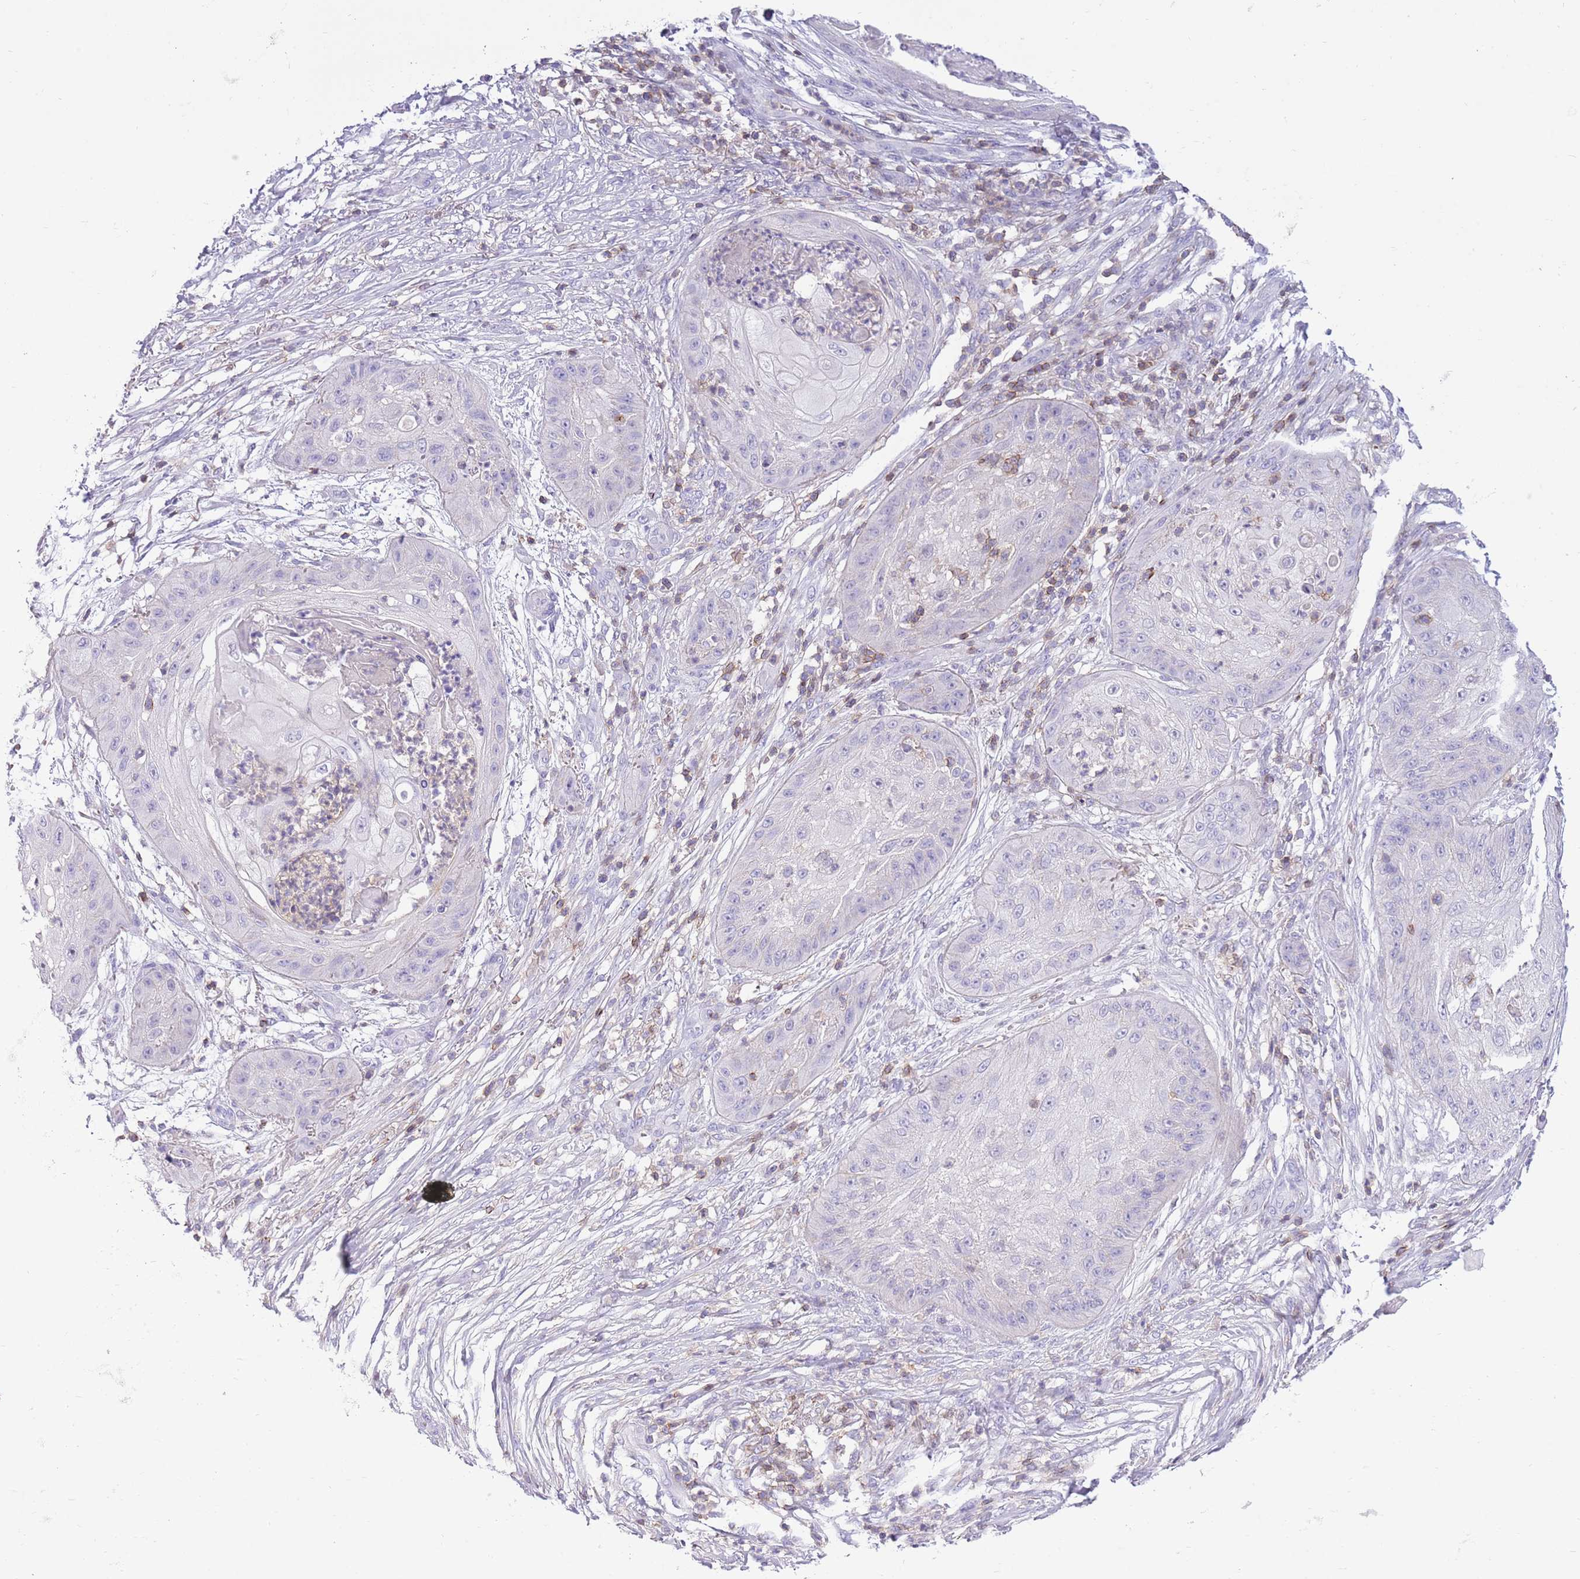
{"staining": {"intensity": "negative", "quantity": "none", "location": "none"}, "tissue": "skin cancer", "cell_type": "Tumor cells", "image_type": "cancer", "snomed": [{"axis": "morphology", "description": "Squamous cell carcinoma, NOS"}, {"axis": "topography", "description": "Skin"}], "caption": "Tumor cells are negative for brown protein staining in skin squamous cell carcinoma. Nuclei are stained in blue.", "gene": "OR4Q3", "patient": {"sex": "male", "age": 70}}